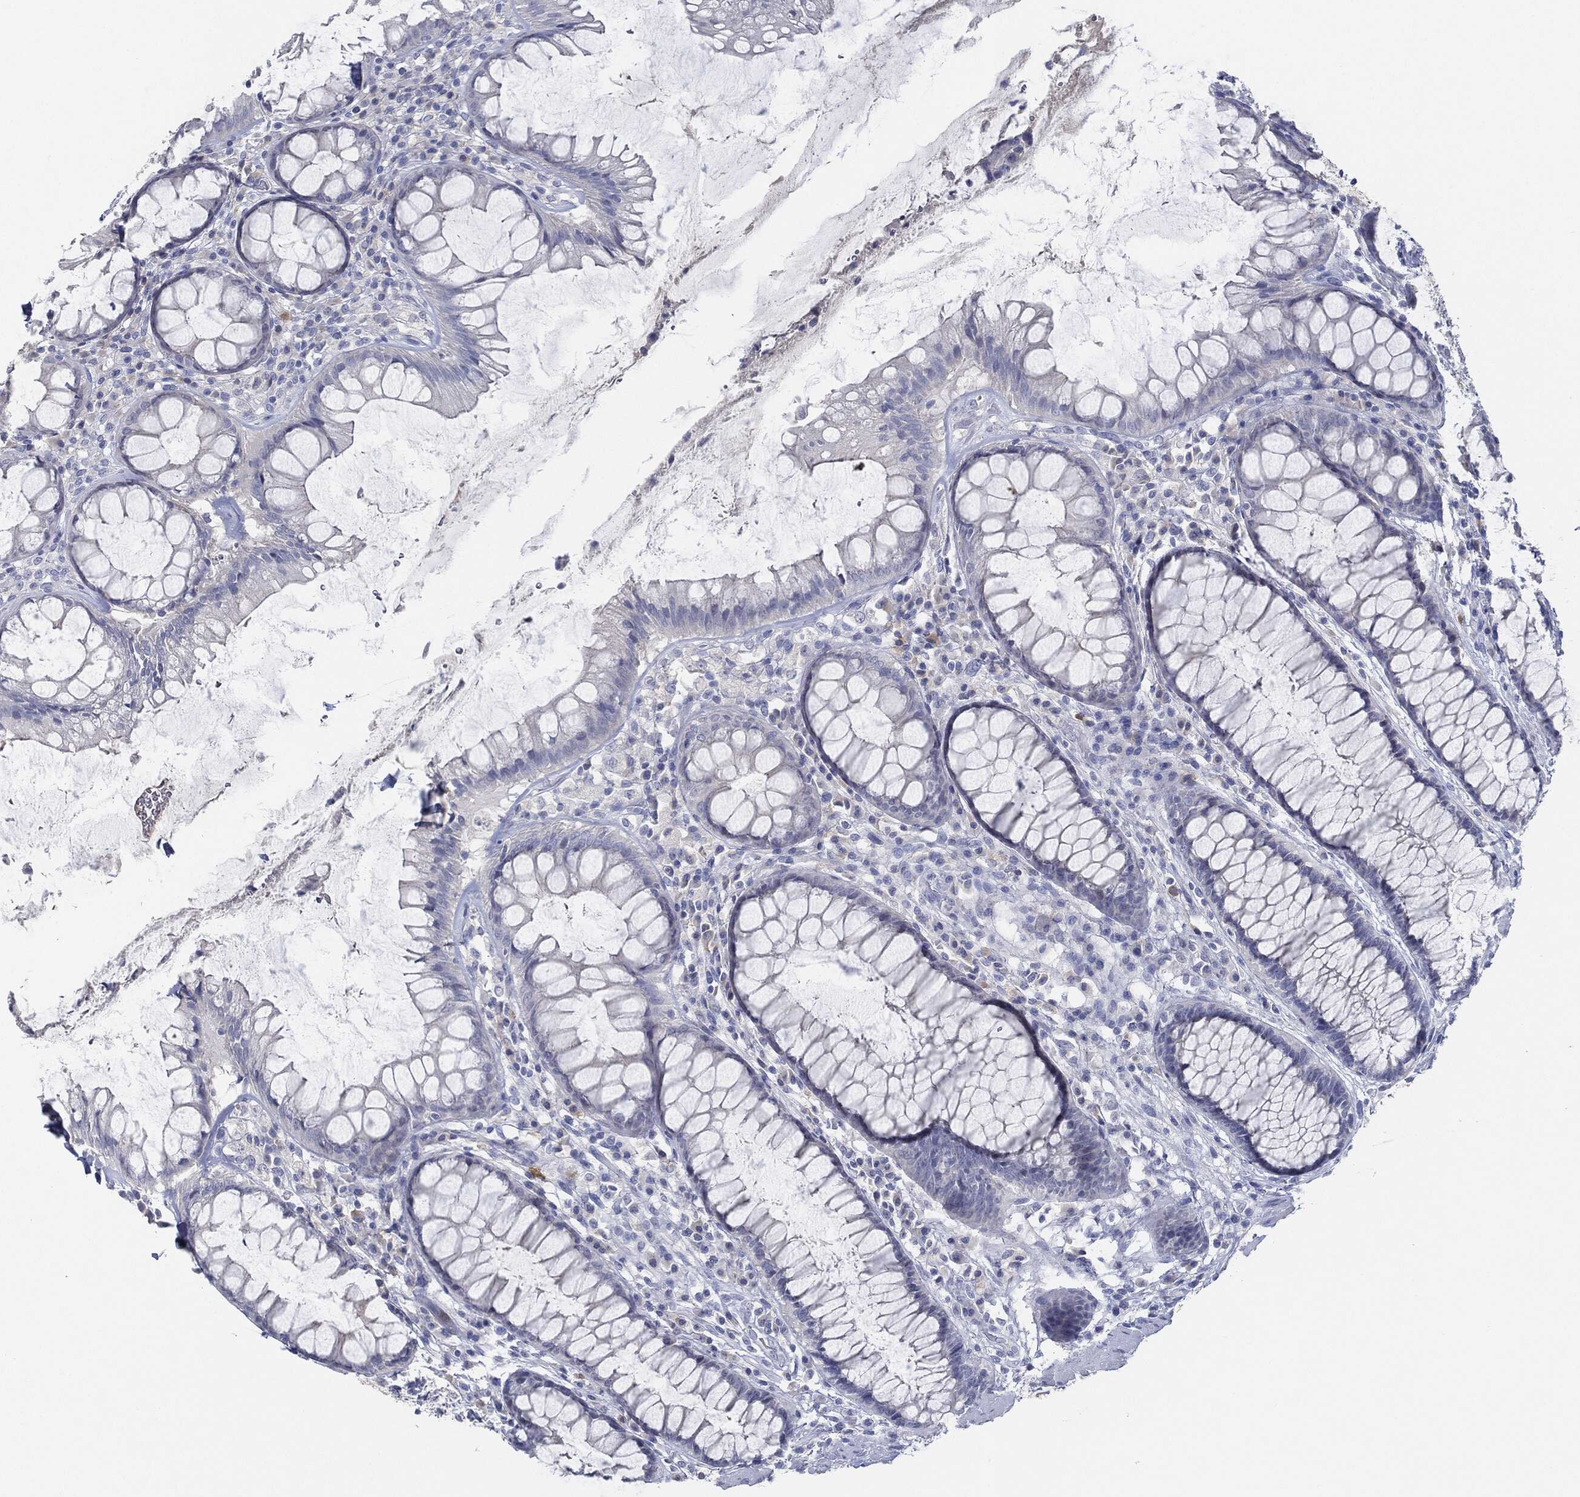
{"staining": {"intensity": "negative", "quantity": "none", "location": "none"}, "tissue": "rectum", "cell_type": "Glandular cells", "image_type": "normal", "snomed": [{"axis": "morphology", "description": "Normal tissue, NOS"}, {"axis": "topography", "description": "Rectum"}], "caption": "Immunohistochemistry (IHC) micrograph of benign rectum stained for a protein (brown), which demonstrates no positivity in glandular cells.", "gene": "AFP", "patient": {"sex": "male", "age": 72}}